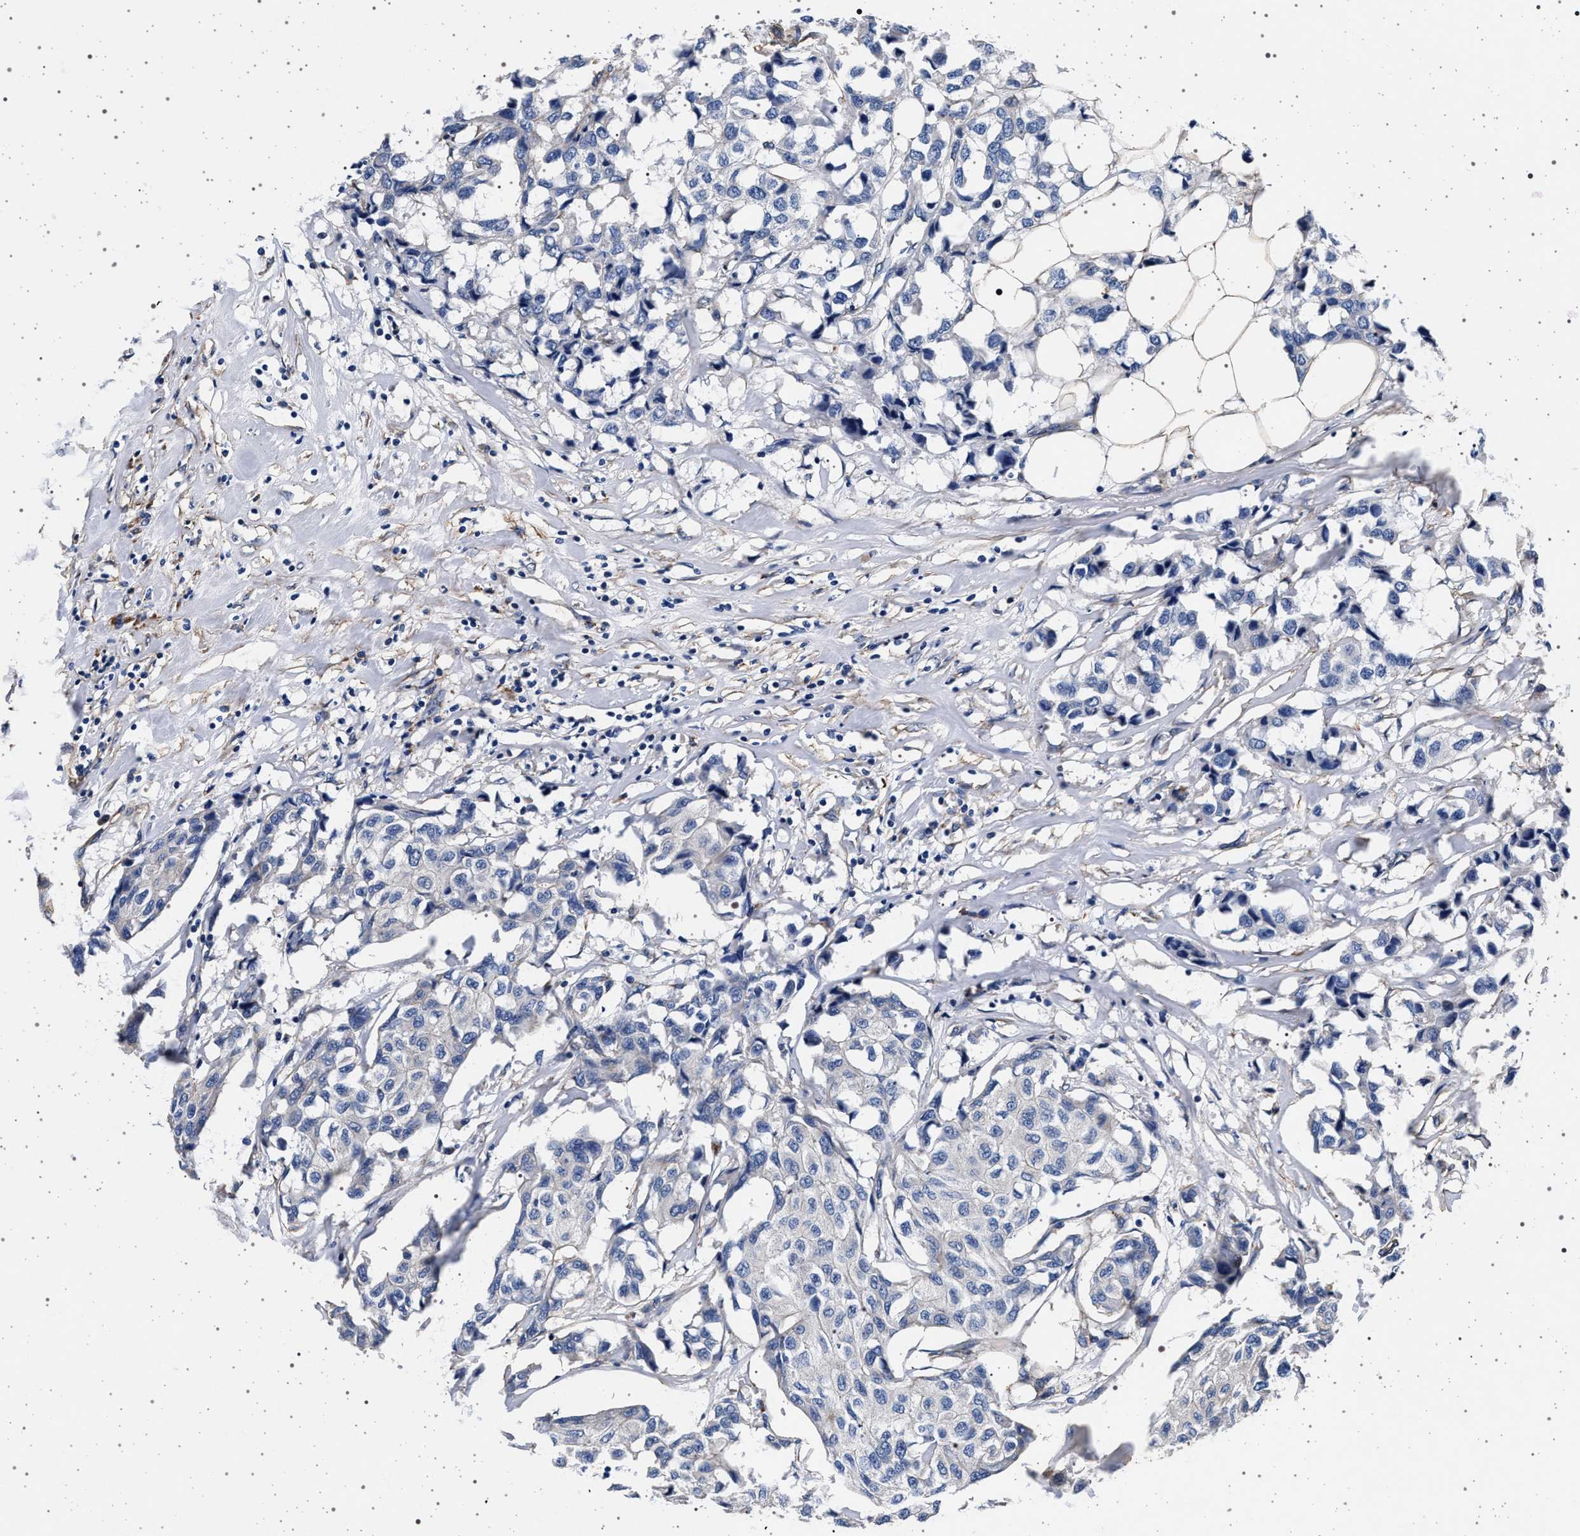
{"staining": {"intensity": "negative", "quantity": "none", "location": "none"}, "tissue": "breast cancer", "cell_type": "Tumor cells", "image_type": "cancer", "snomed": [{"axis": "morphology", "description": "Duct carcinoma"}, {"axis": "topography", "description": "Breast"}], "caption": "Histopathology image shows no protein staining in tumor cells of breast cancer (intraductal carcinoma) tissue.", "gene": "KCNK6", "patient": {"sex": "female", "age": 80}}